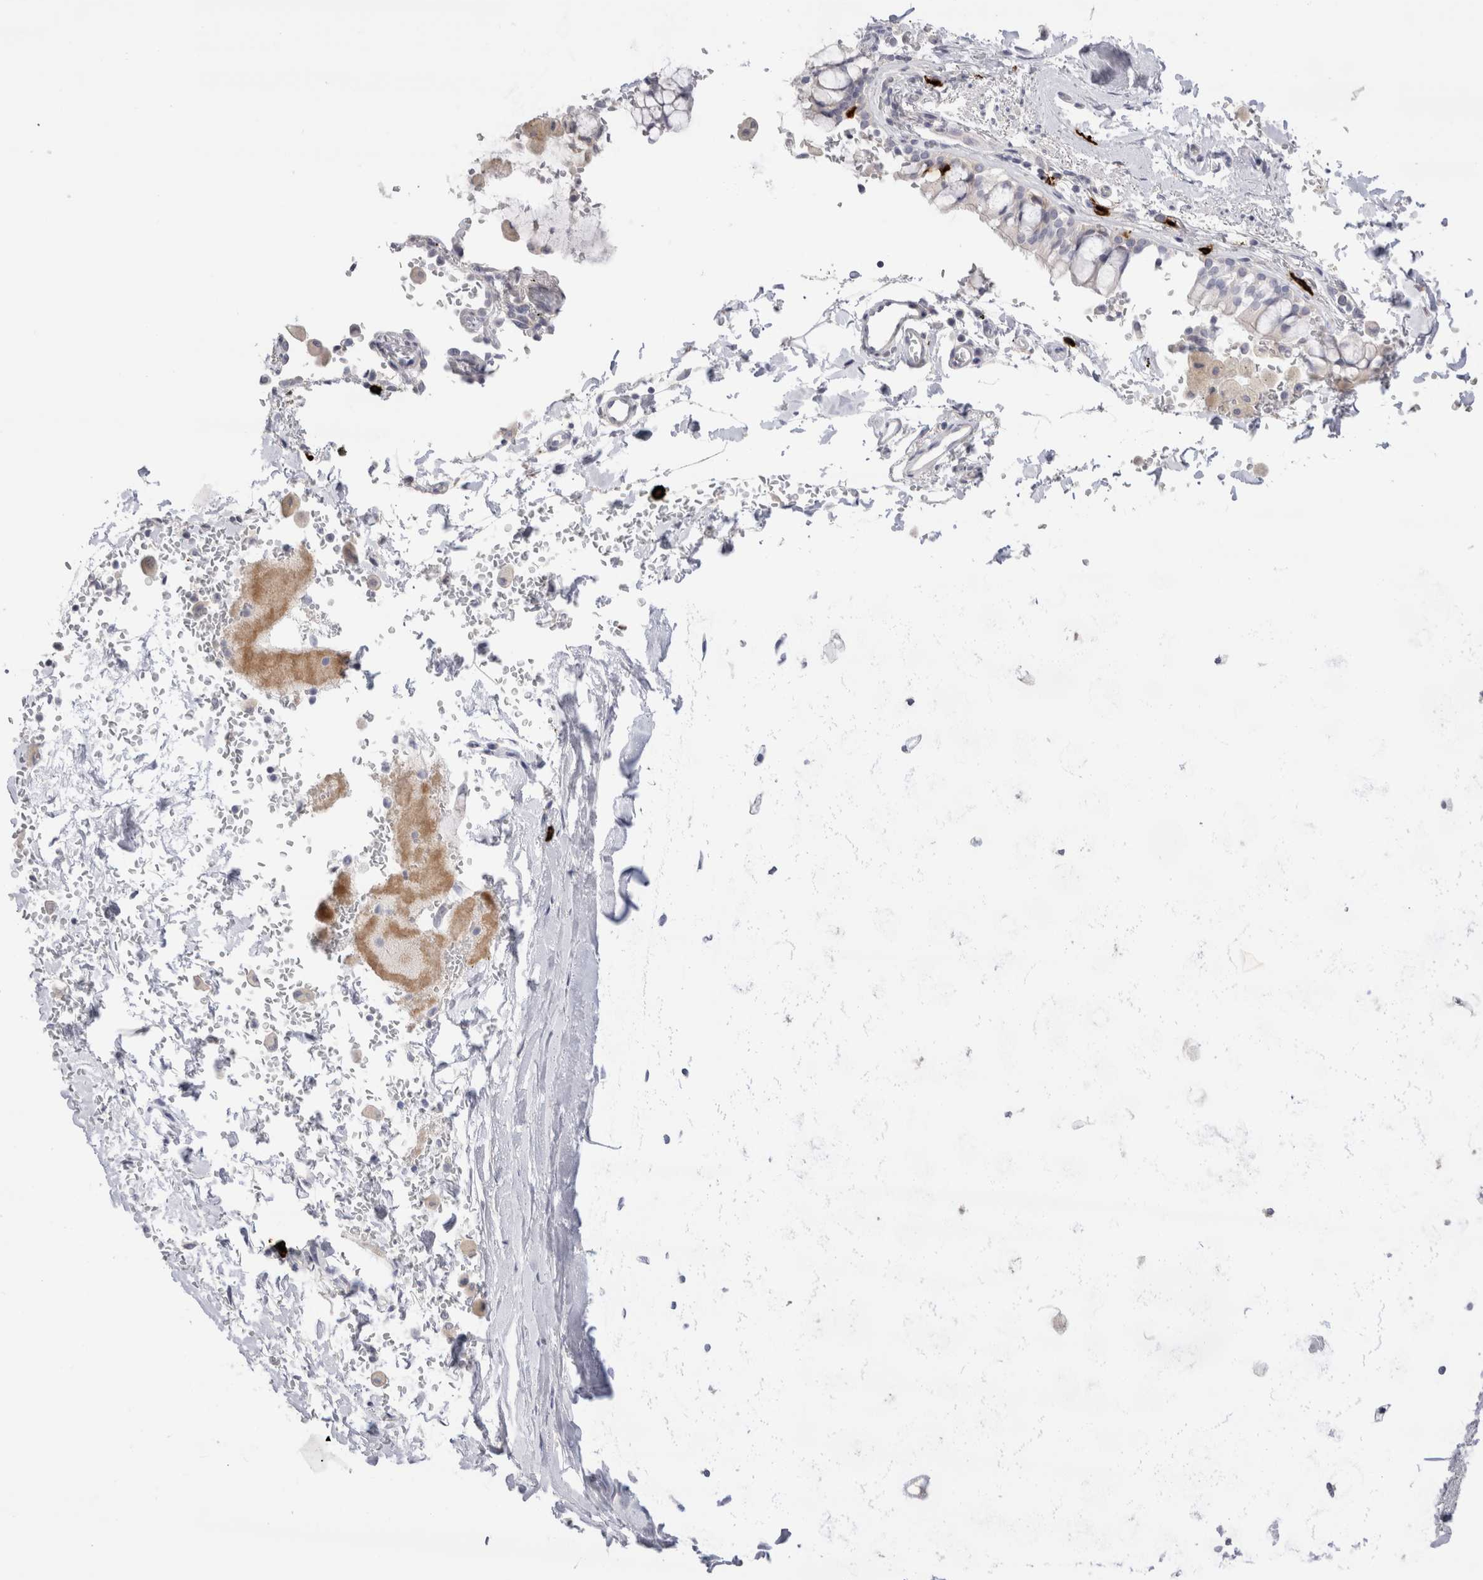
{"staining": {"intensity": "negative", "quantity": "none", "location": "none"}, "tissue": "bronchus", "cell_type": "Respiratory epithelial cells", "image_type": "normal", "snomed": [{"axis": "morphology", "description": "Normal tissue, NOS"}, {"axis": "morphology", "description": "Inflammation, NOS"}, {"axis": "topography", "description": "Cartilage tissue"}, {"axis": "topography", "description": "Bronchus"}, {"axis": "topography", "description": "Lung"}], "caption": "This is an immunohistochemistry (IHC) histopathology image of unremarkable human bronchus. There is no staining in respiratory epithelial cells.", "gene": "SPINK2", "patient": {"sex": "female", "age": 64}}